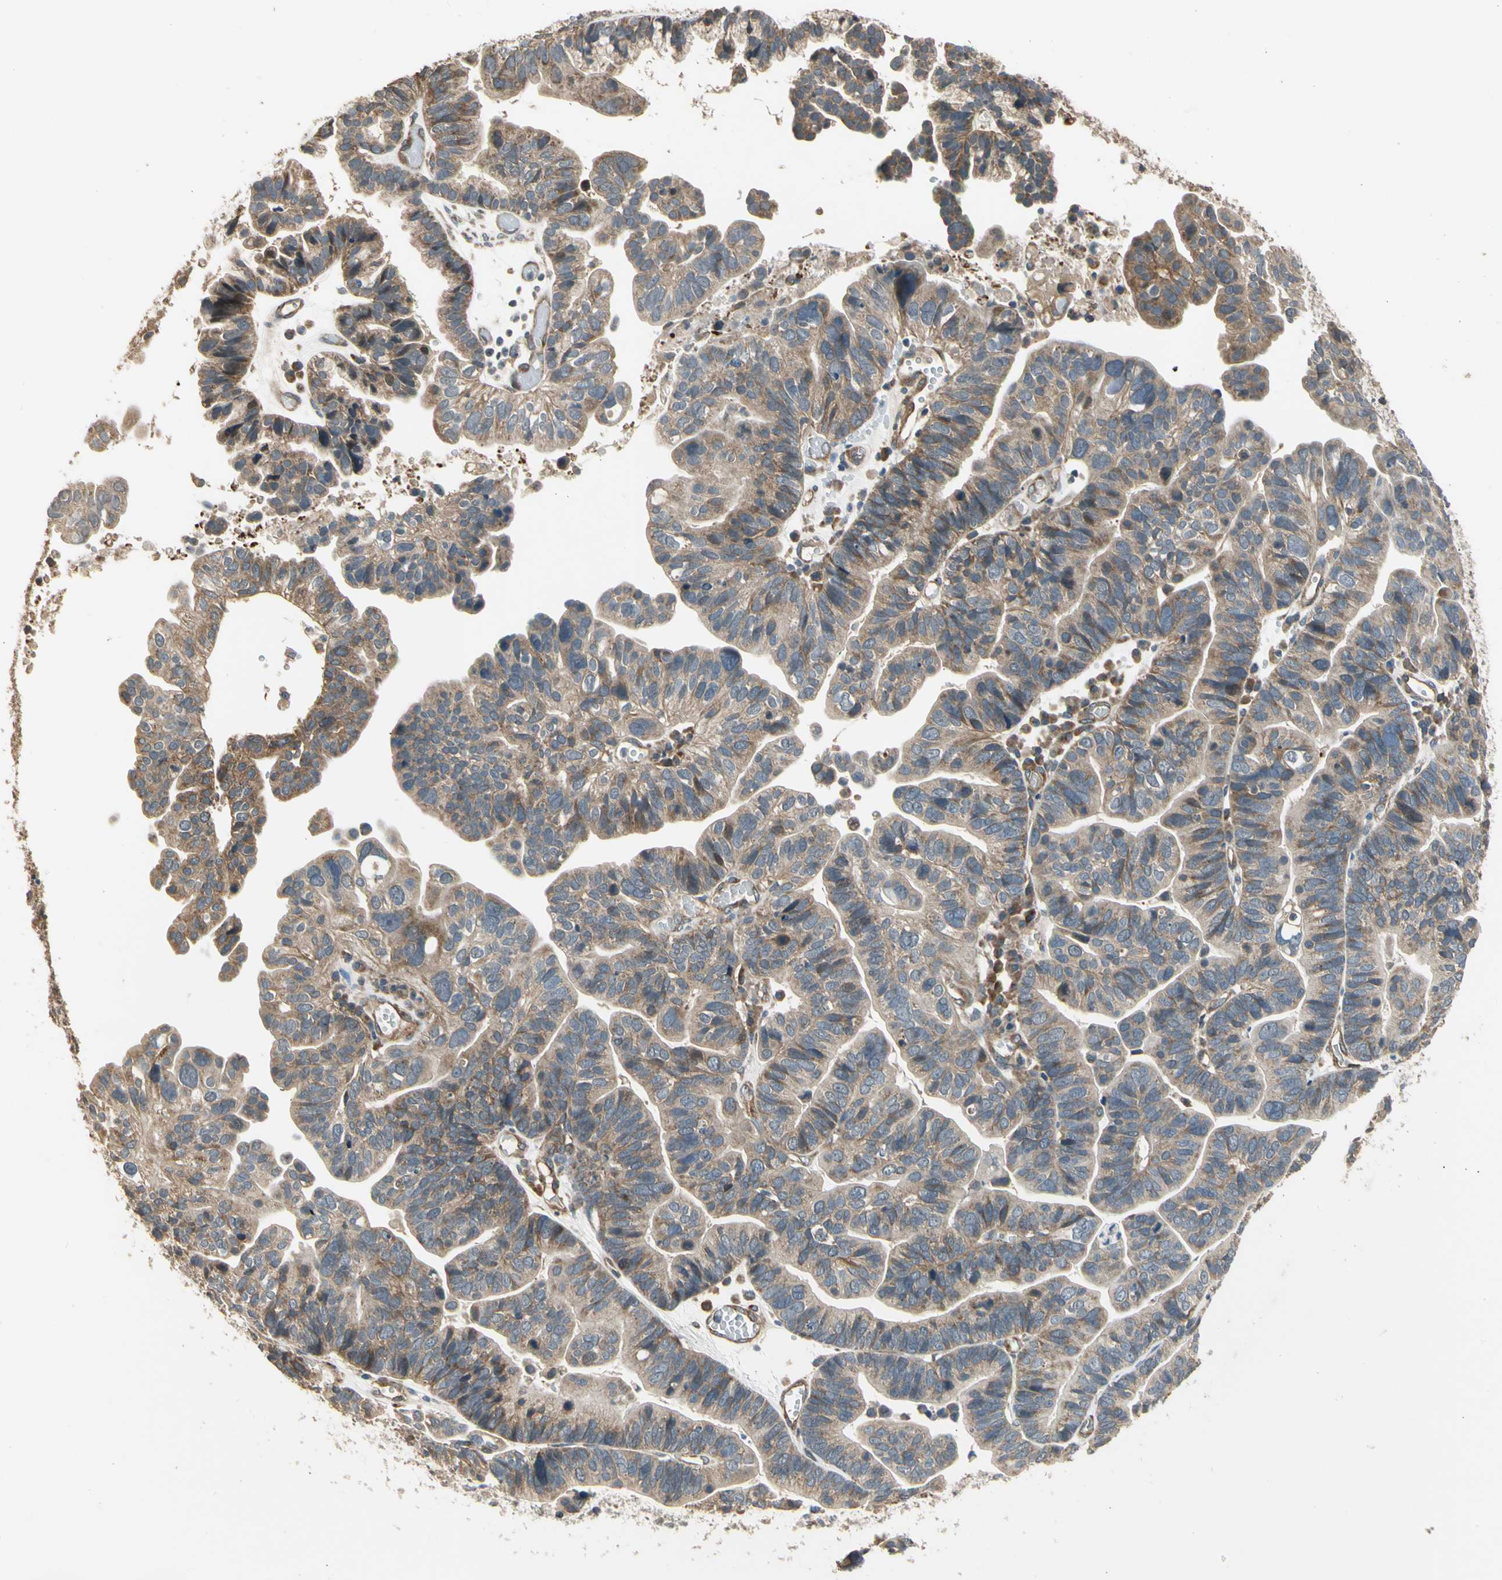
{"staining": {"intensity": "moderate", "quantity": ">75%", "location": "cytoplasmic/membranous"}, "tissue": "ovarian cancer", "cell_type": "Tumor cells", "image_type": "cancer", "snomed": [{"axis": "morphology", "description": "Cystadenocarcinoma, serous, NOS"}, {"axis": "topography", "description": "Ovary"}], "caption": "Protein expression analysis of ovarian cancer (serous cystadenocarcinoma) exhibits moderate cytoplasmic/membranous staining in about >75% of tumor cells. Ihc stains the protein of interest in brown and the nuclei are stained blue.", "gene": "EFNB2", "patient": {"sex": "female", "age": 56}}